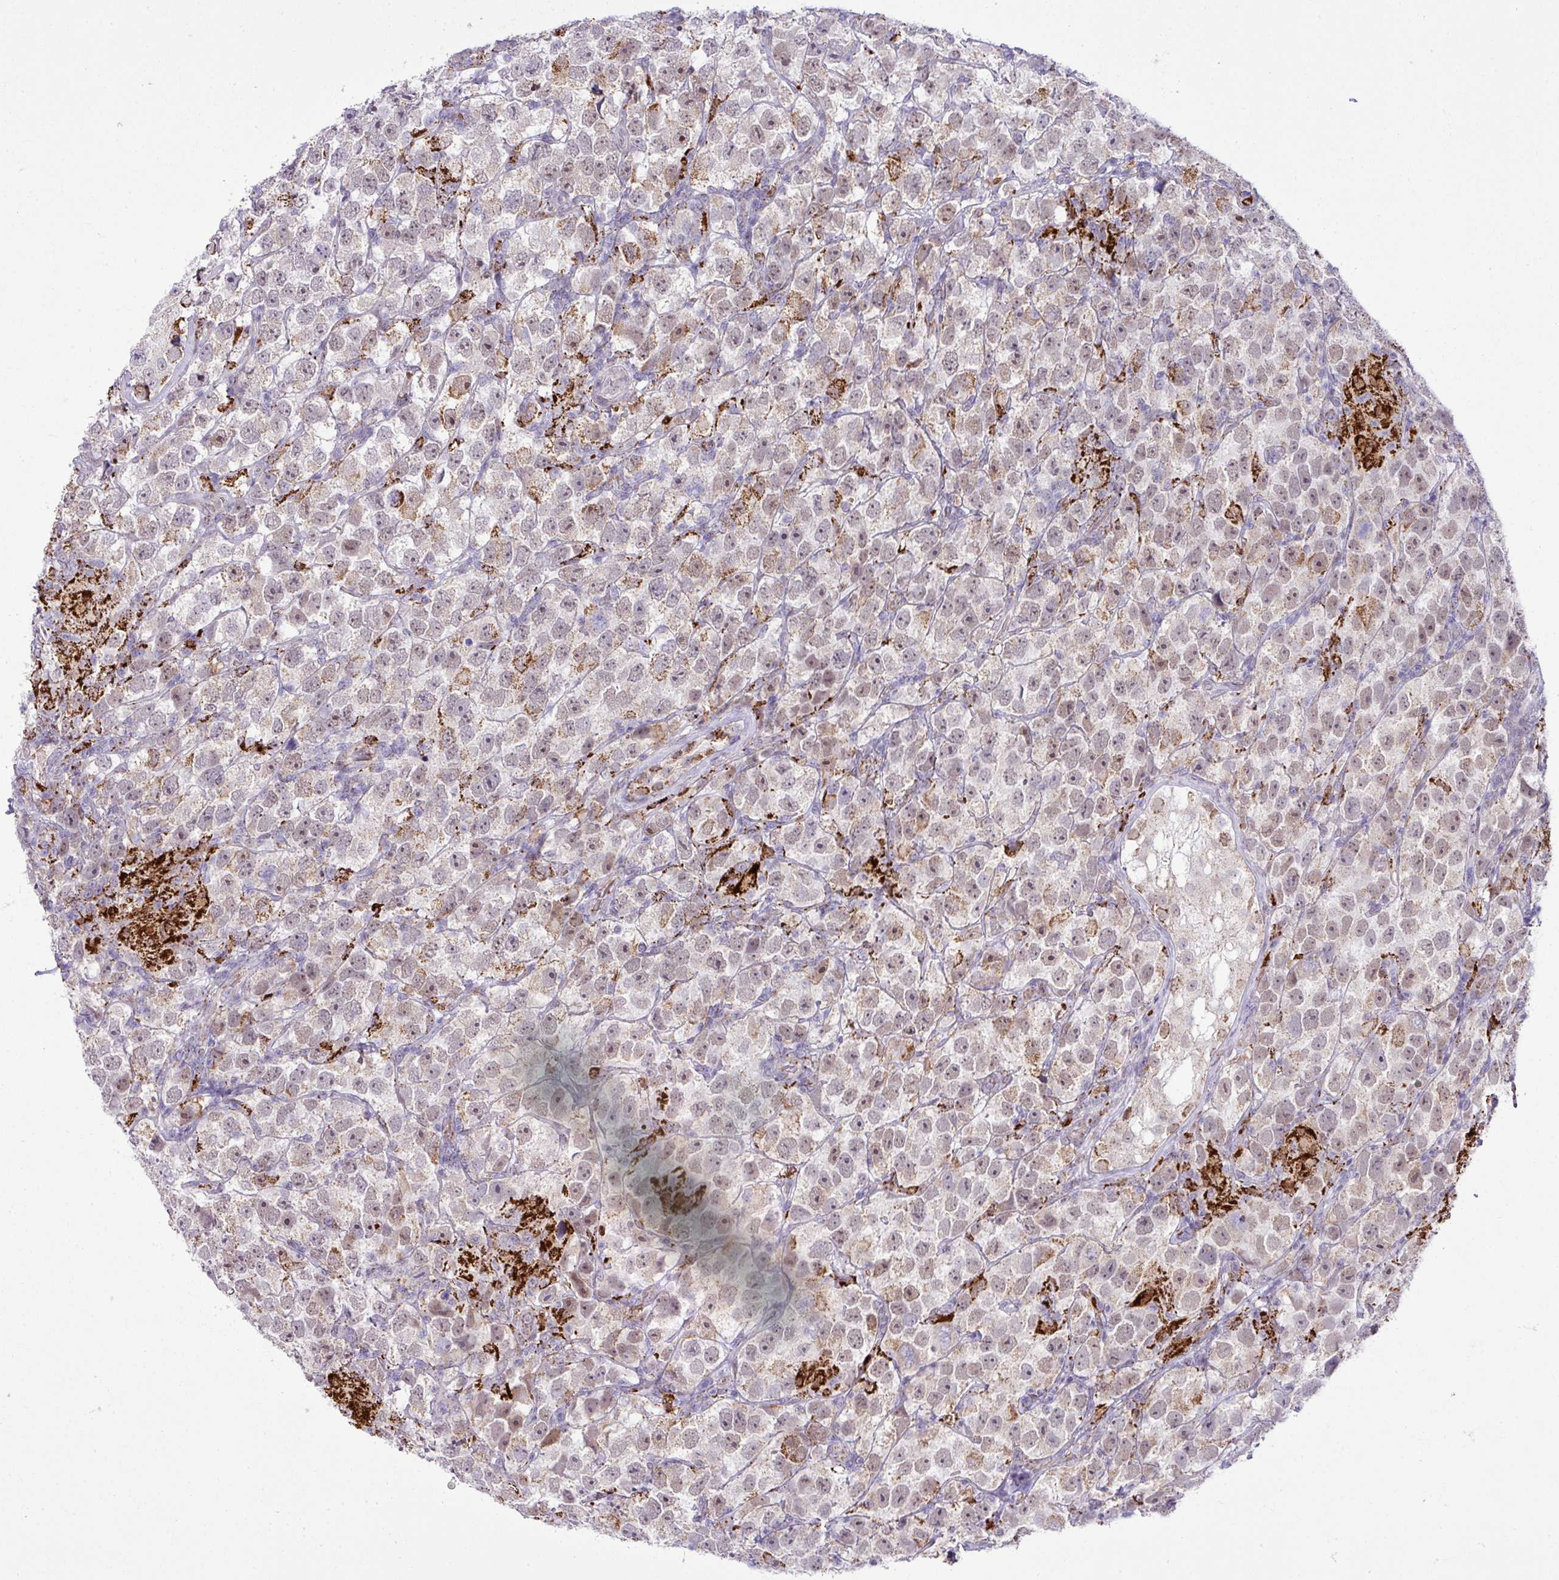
{"staining": {"intensity": "weak", "quantity": "<25%", "location": "cytoplasmic/membranous"}, "tissue": "testis cancer", "cell_type": "Tumor cells", "image_type": "cancer", "snomed": [{"axis": "morphology", "description": "Seminoma, NOS"}, {"axis": "topography", "description": "Testis"}], "caption": "DAB immunohistochemical staining of seminoma (testis) displays no significant staining in tumor cells. (Stains: DAB immunohistochemistry (IHC) with hematoxylin counter stain, Microscopy: brightfield microscopy at high magnification).", "gene": "SGPP1", "patient": {"sex": "male", "age": 26}}